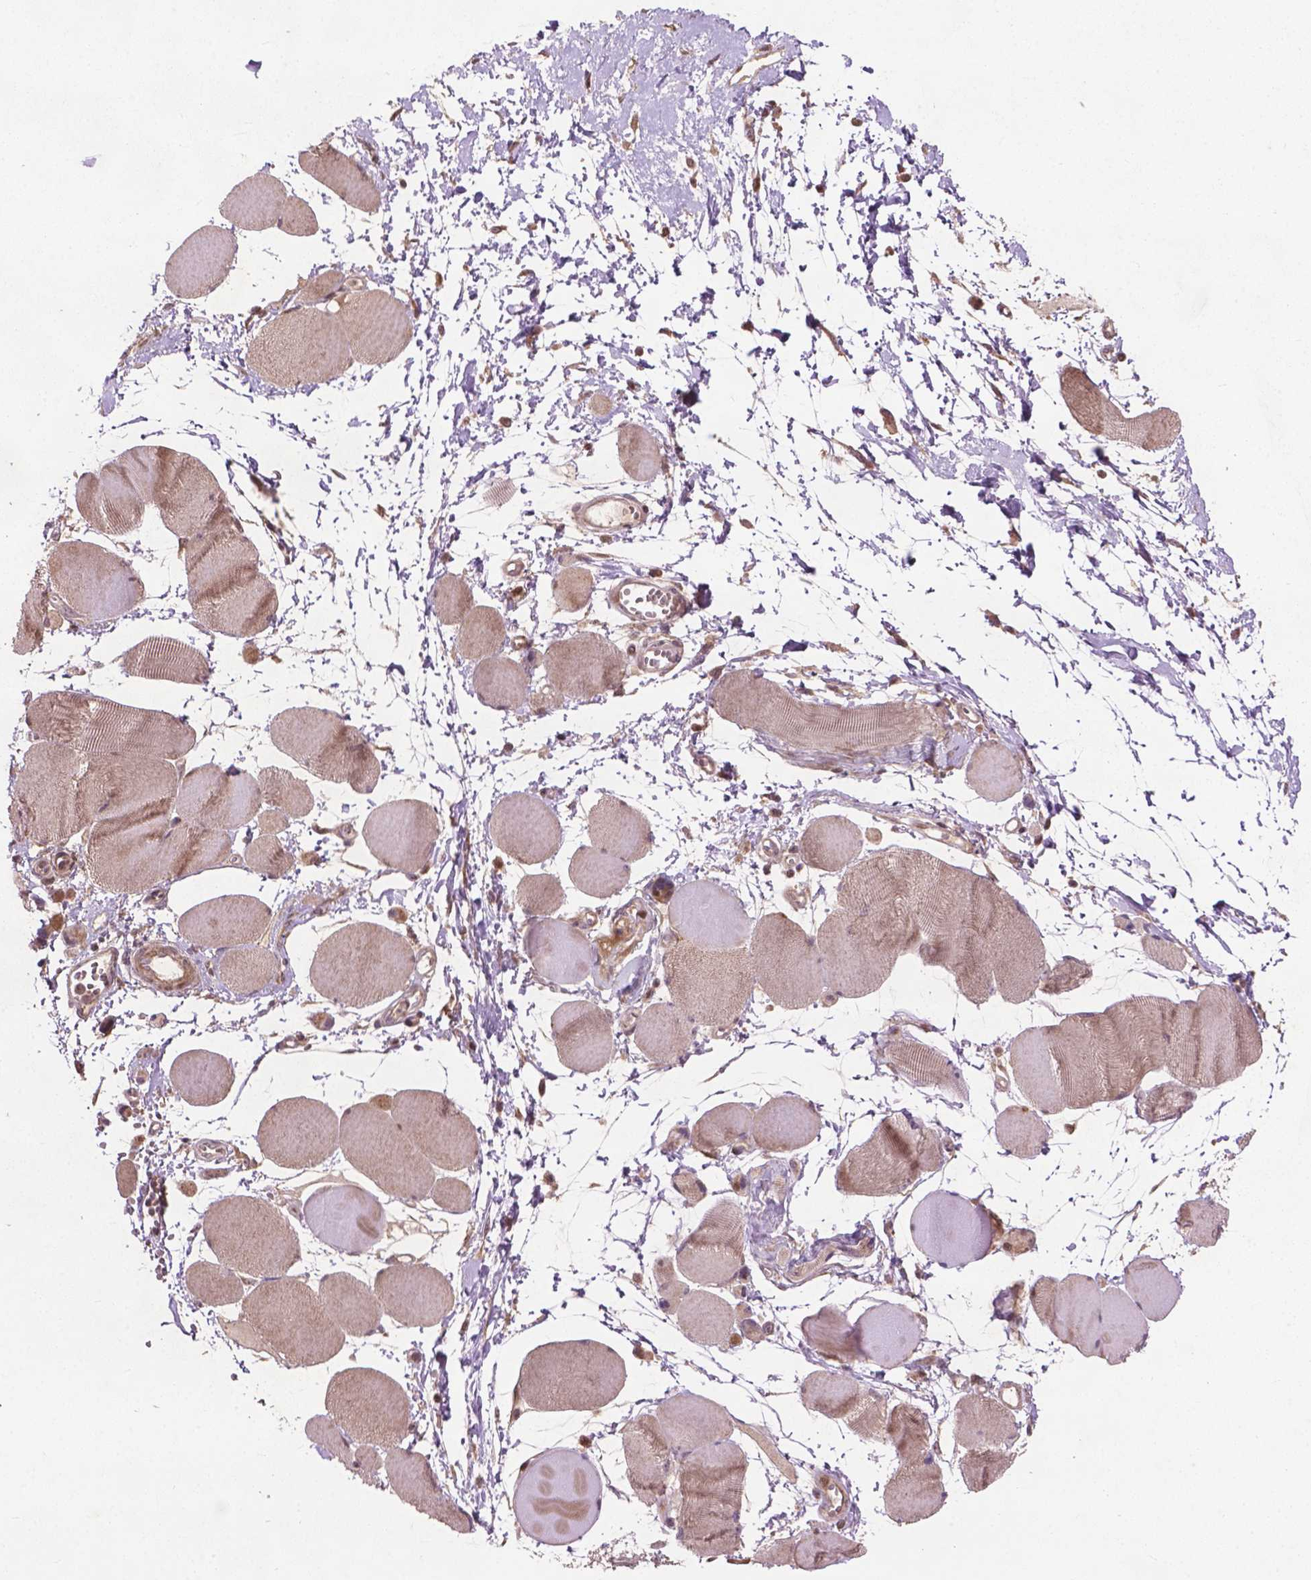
{"staining": {"intensity": "moderate", "quantity": "25%-75%", "location": "cytoplasmic/membranous"}, "tissue": "skeletal muscle", "cell_type": "Myocytes", "image_type": "normal", "snomed": [{"axis": "morphology", "description": "Normal tissue, NOS"}, {"axis": "topography", "description": "Skeletal muscle"}], "caption": "Myocytes exhibit medium levels of moderate cytoplasmic/membranous staining in about 25%-75% of cells in benign human skeletal muscle. The staining is performed using DAB brown chromogen to label protein expression. The nuclei are counter-stained blue using hematoxylin.", "gene": "B3GALNT2", "patient": {"sex": "female", "age": 75}}